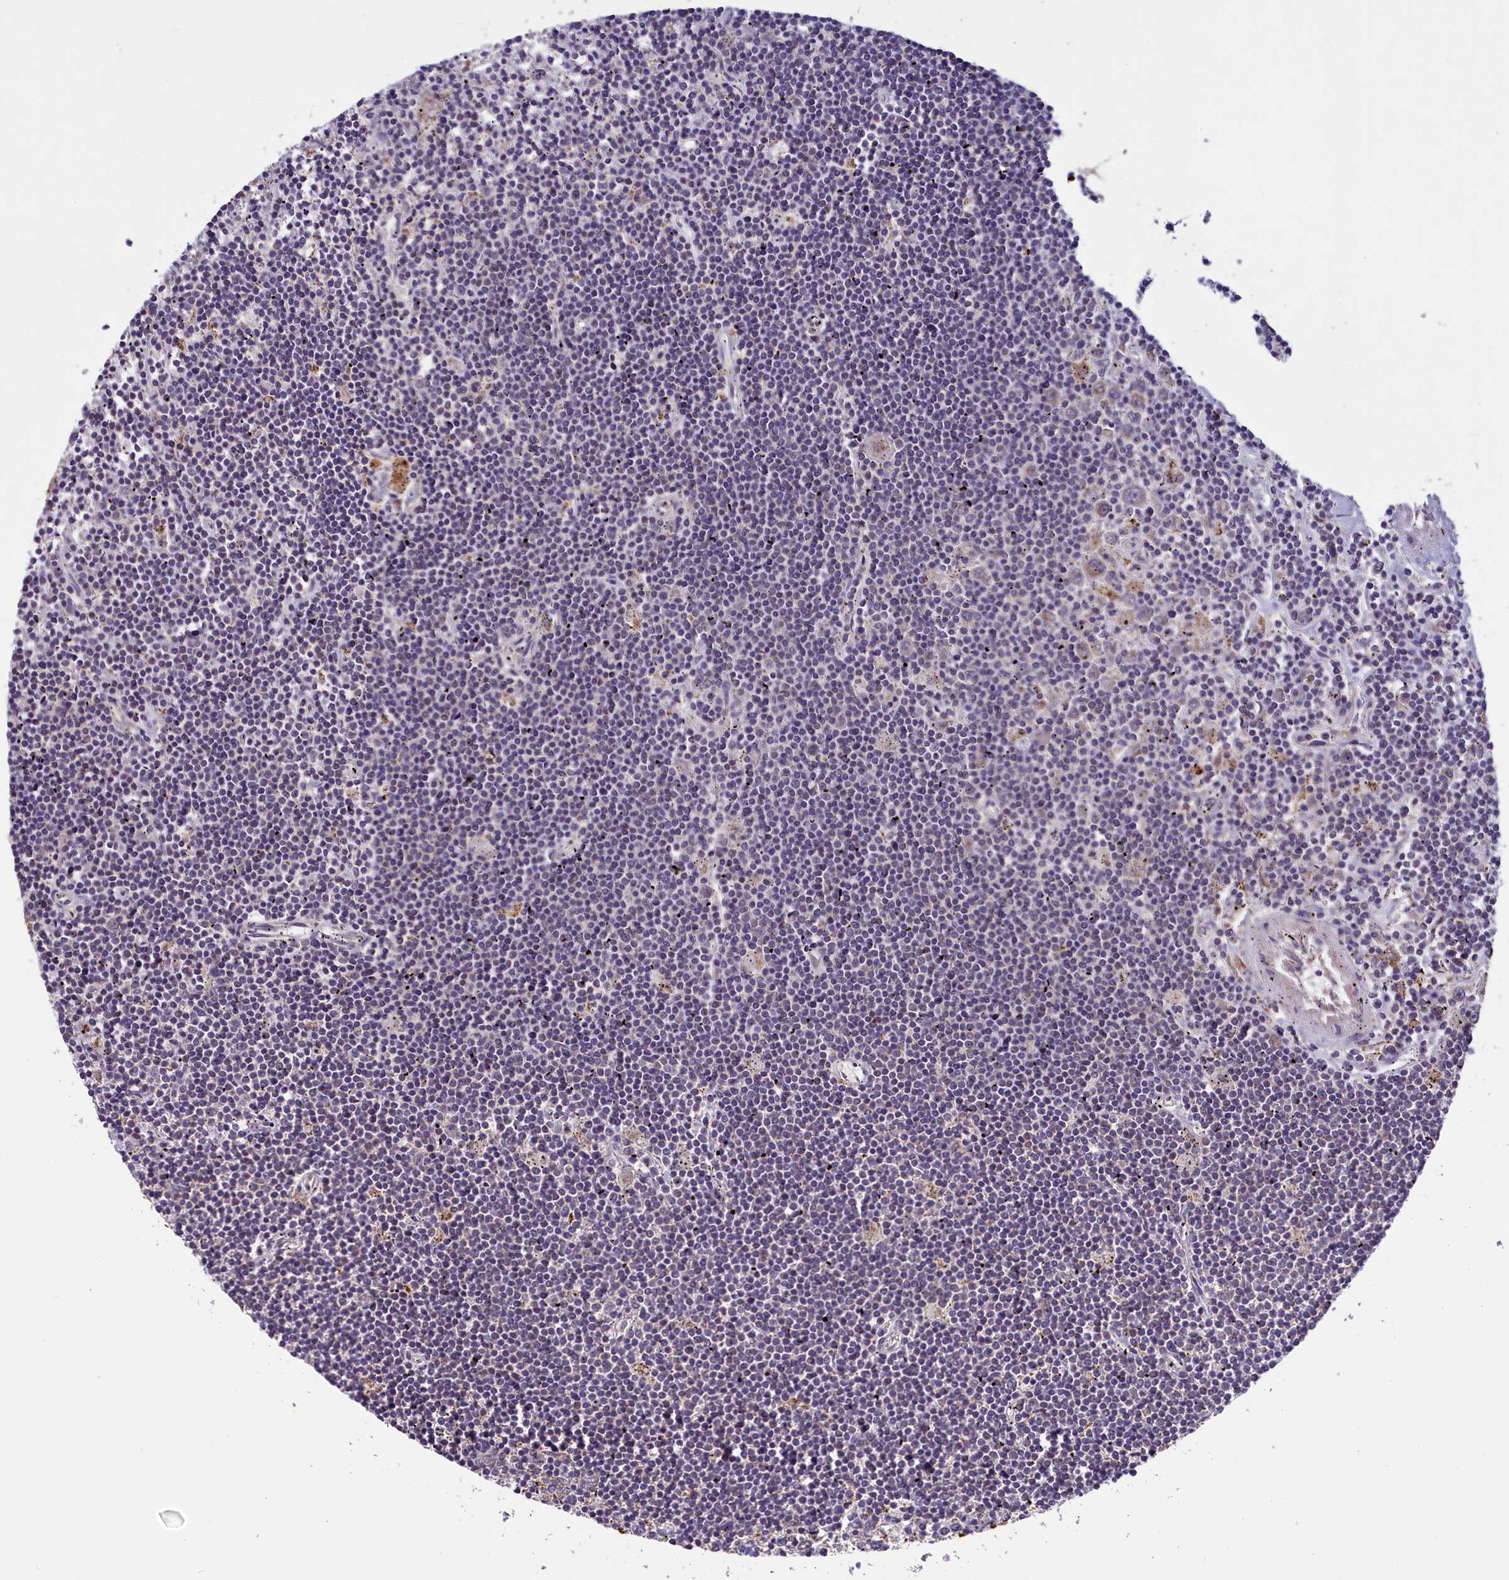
{"staining": {"intensity": "negative", "quantity": "none", "location": "none"}, "tissue": "lymphoma", "cell_type": "Tumor cells", "image_type": "cancer", "snomed": [{"axis": "morphology", "description": "Malignant lymphoma, non-Hodgkin's type, Low grade"}, {"axis": "topography", "description": "Spleen"}], "caption": "An image of malignant lymphoma, non-Hodgkin's type (low-grade) stained for a protein reveals no brown staining in tumor cells.", "gene": "ACAD8", "patient": {"sex": "male", "age": 76}}